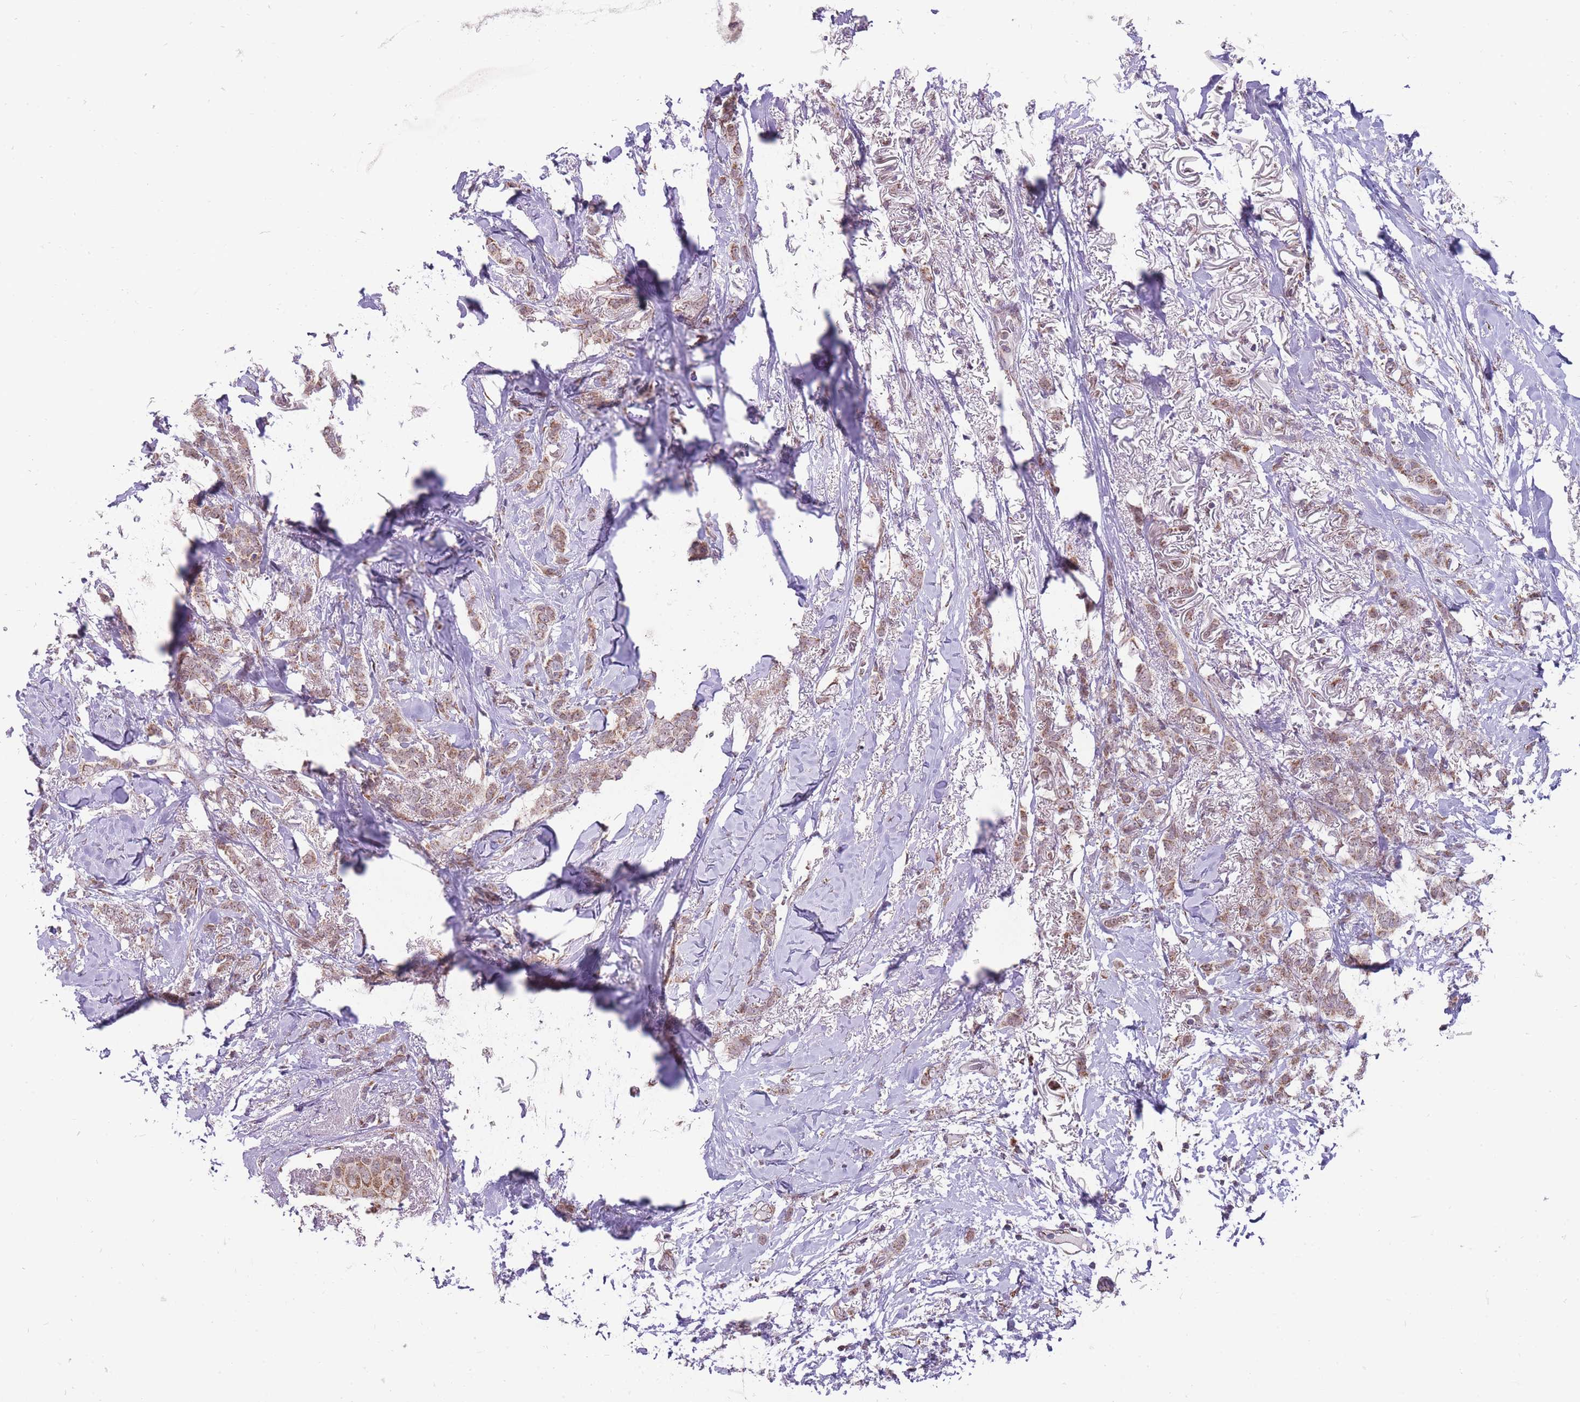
{"staining": {"intensity": "moderate", "quantity": ">75%", "location": "cytoplasmic/membranous"}, "tissue": "breast cancer", "cell_type": "Tumor cells", "image_type": "cancer", "snomed": [{"axis": "morphology", "description": "Duct carcinoma"}, {"axis": "topography", "description": "Breast"}], "caption": "Immunohistochemistry (IHC) staining of breast intraductal carcinoma, which demonstrates medium levels of moderate cytoplasmic/membranous staining in about >75% of tumor cells indicating moderate cytoplasmic/membranous protein positivity. The staining was performed using DAB (3,3'-diaminobenzidine) (brown) for protein detection and nuclei were counterstained in hematoxylin (blue).", "gene": "NELL1", "patient": {"sex": "female", "age": 72}}